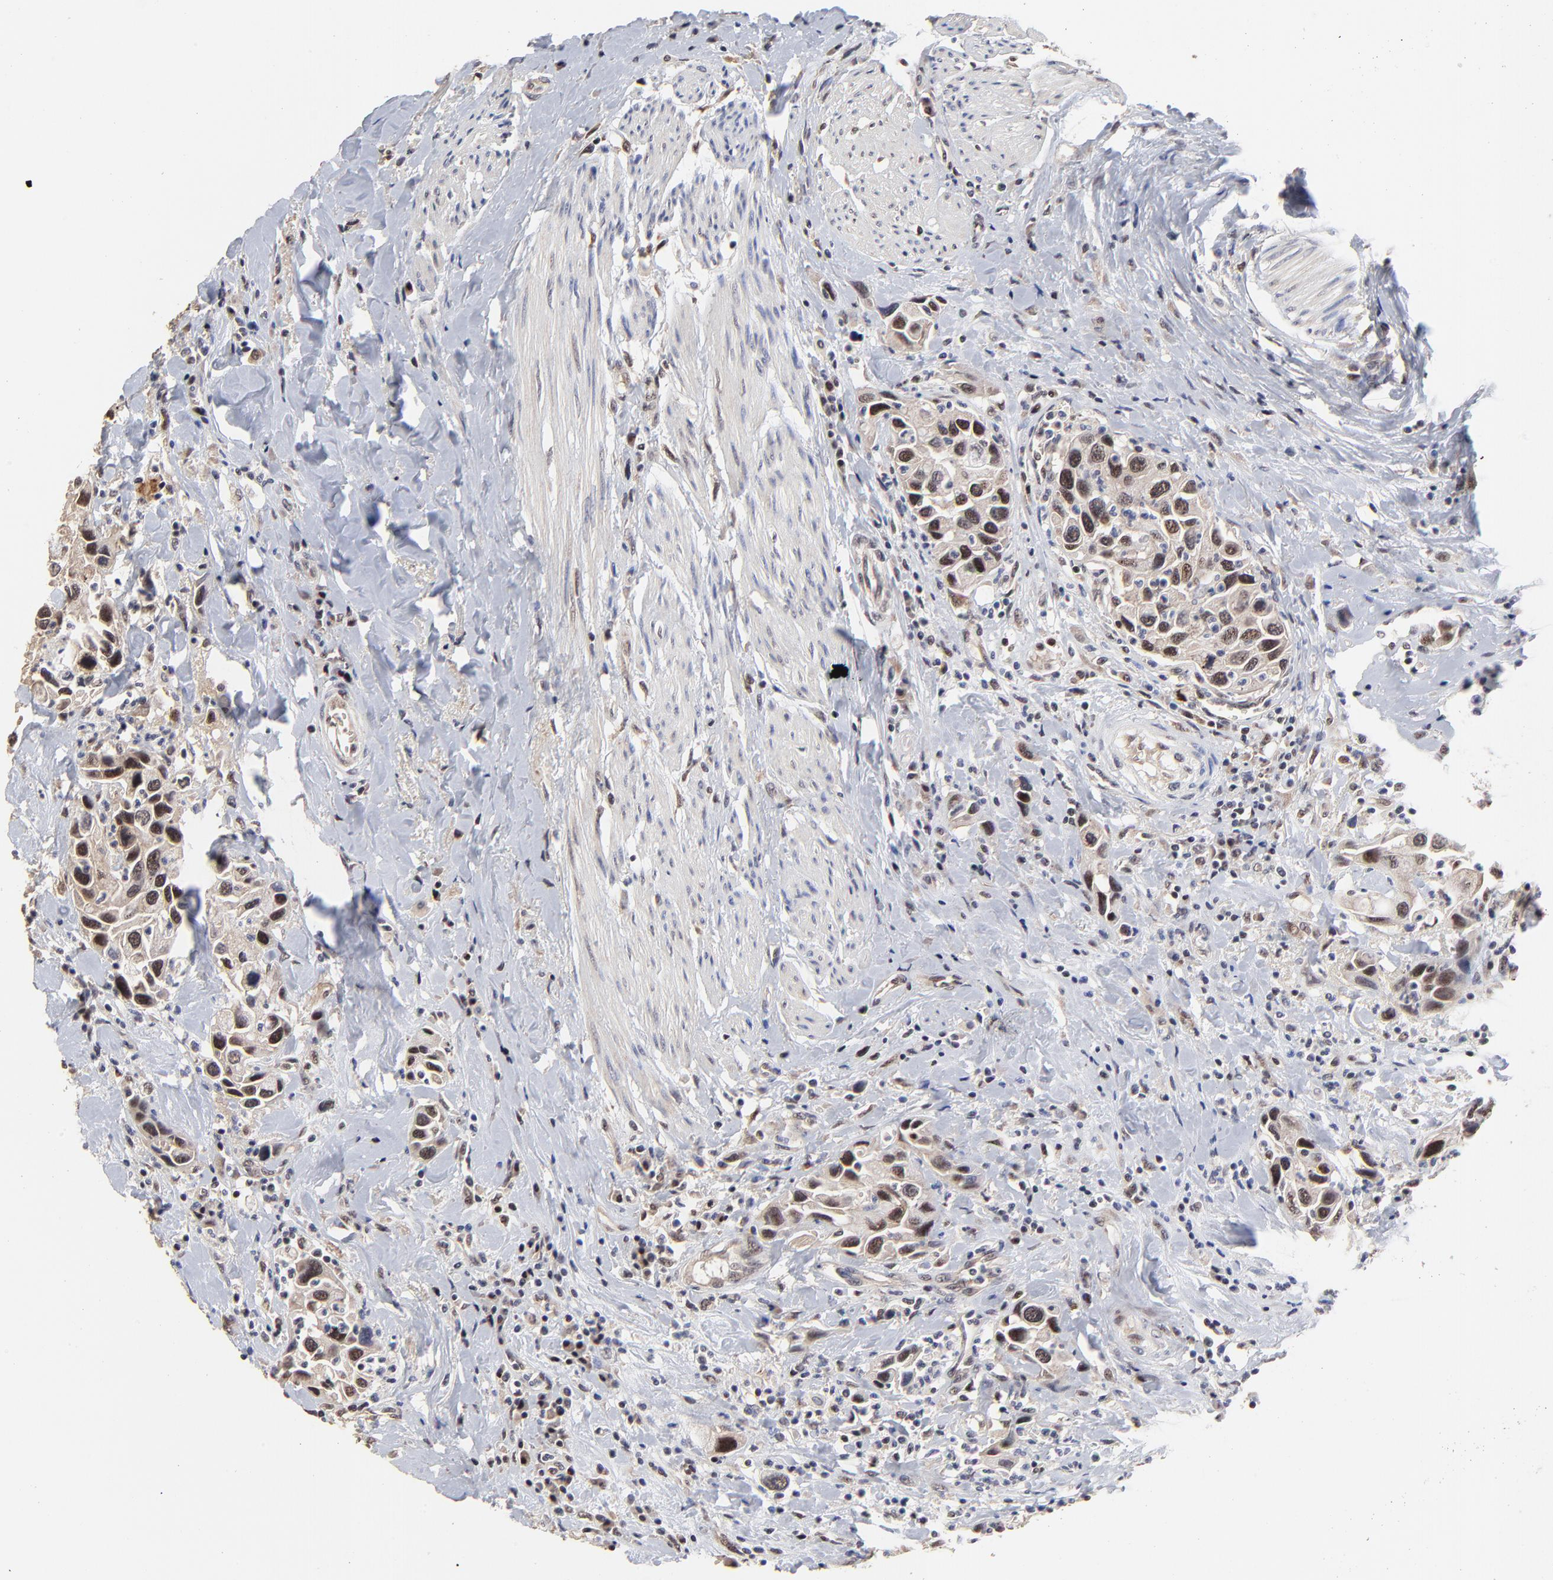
{"staining": {"intensity": "moderate", "quantity": ">75%", "location": "cytoplasmic/membranous,nuclear"}, "tissue": "urothelial cancer", "cell_type": "Tumor cells", "image_type": "cancer", "snomed": [{"axis": "morphology", "description": "Urothelial carcinoma, High grade"}, {"axis": "topography", "description": "Urinary bladder"}], "caption": "Urothelial cancer stained with immunohistochemistry (IHC) exhibits moderate cytoplasmic/membranous and nuclear expression in approximately >75% of tumor cells.", "gene": "FRMD8", "patient": {"sex": "male", "age": 66}}